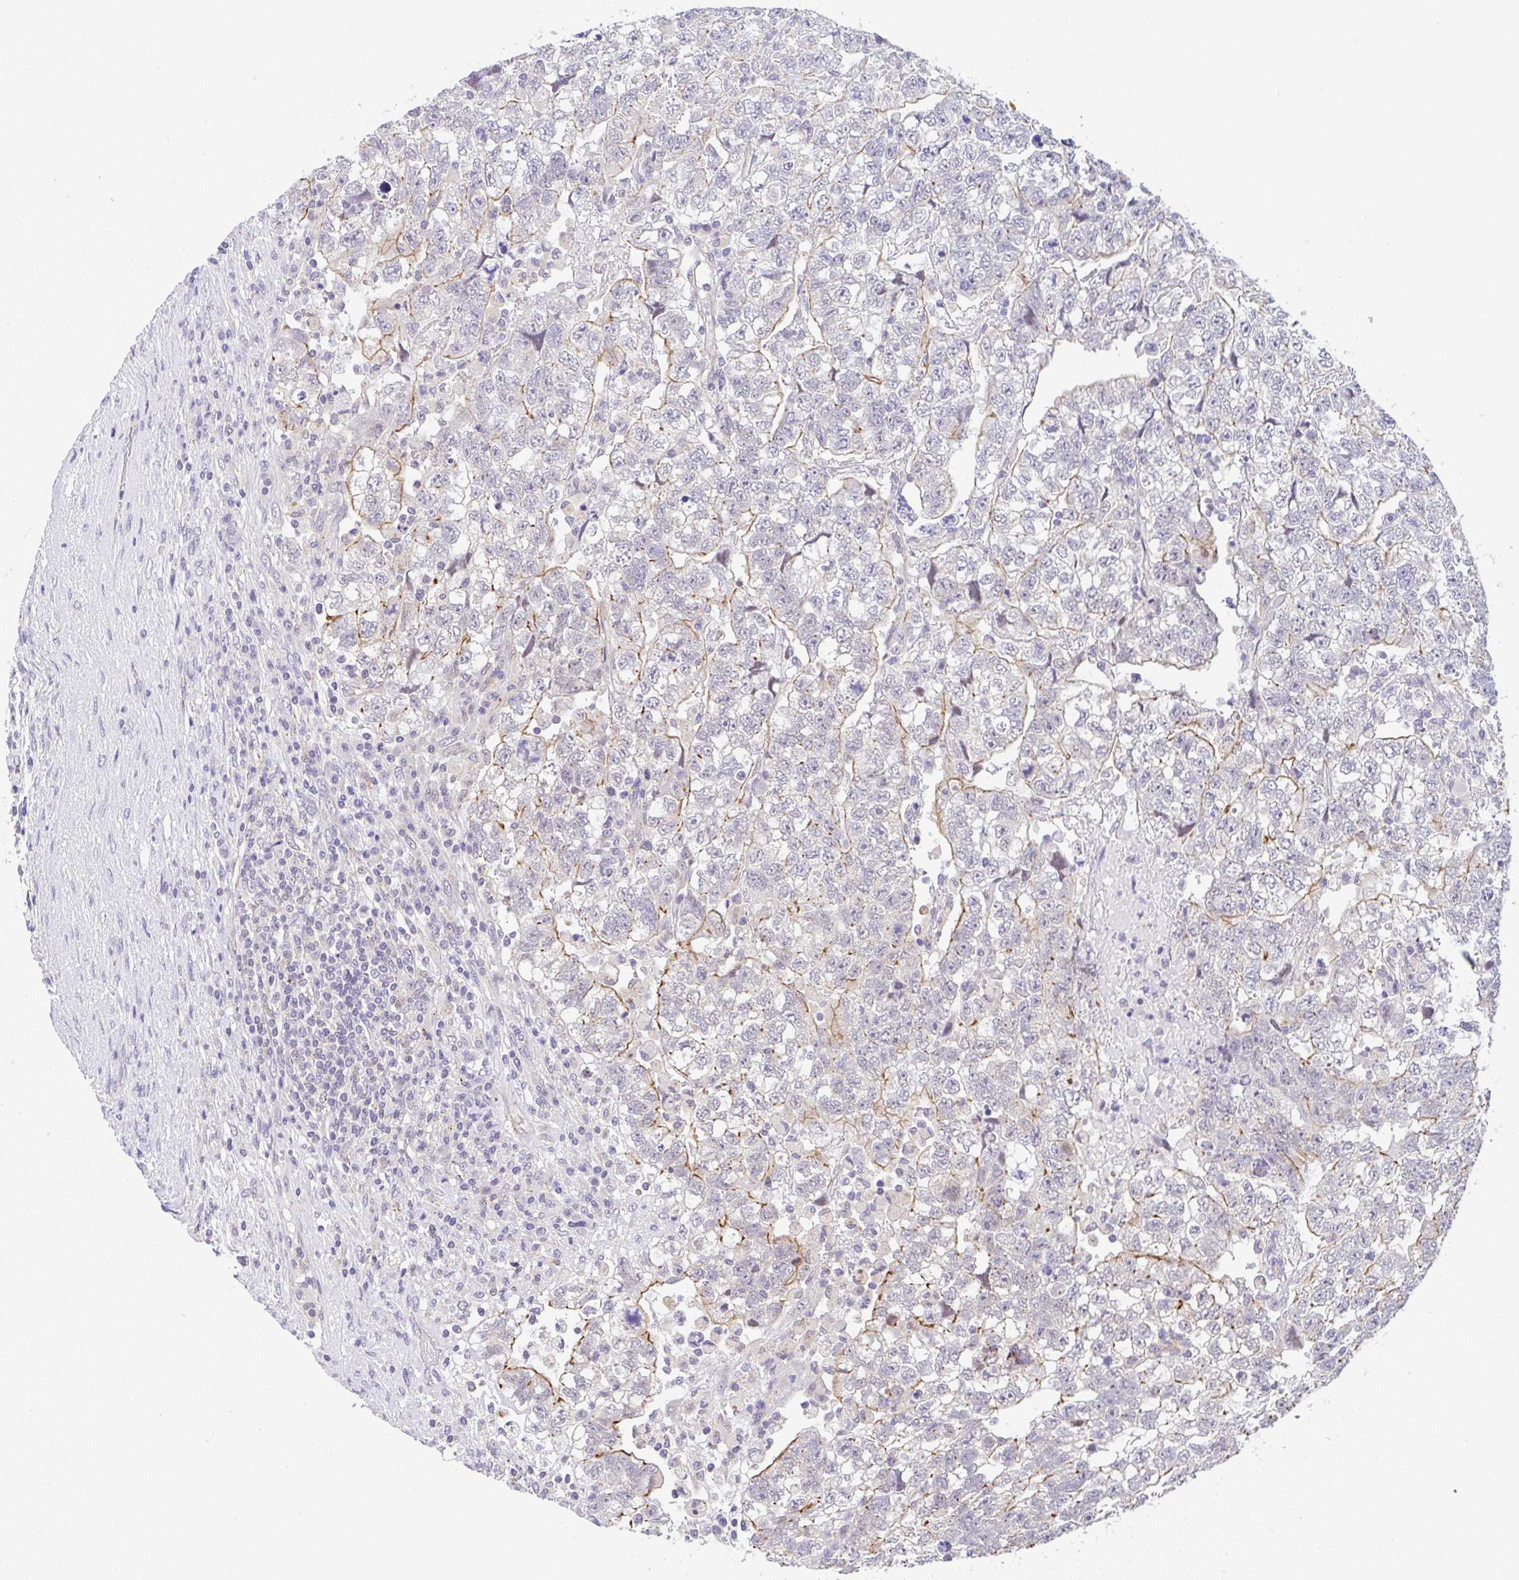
{"staining": {"intensity": "moderate", "quantity": "<25%", "location": "cytoplasmic/membranous"}, "tissue": "testis cancer", "cell_type": "Tumor cells", "image_type": "cancer", "snomed": [{"axis": "morphology", "description": "Normal tissue, NOS"}, {"axis": "morphology", "description": "Carcinoma, Embryonal, NOS"}, {"axis": "topography", "description": "Testis"}], "caption": "Protein expression analysis of testis cancer demonstrates moderate cytoplasmic/membranous staining in approximately <25% of tumor cells. The protein is shown in brown color, while the nuclei are stained blue.", "gene": "CGNL1", "patient": {"sex": "male", "age": 36}}